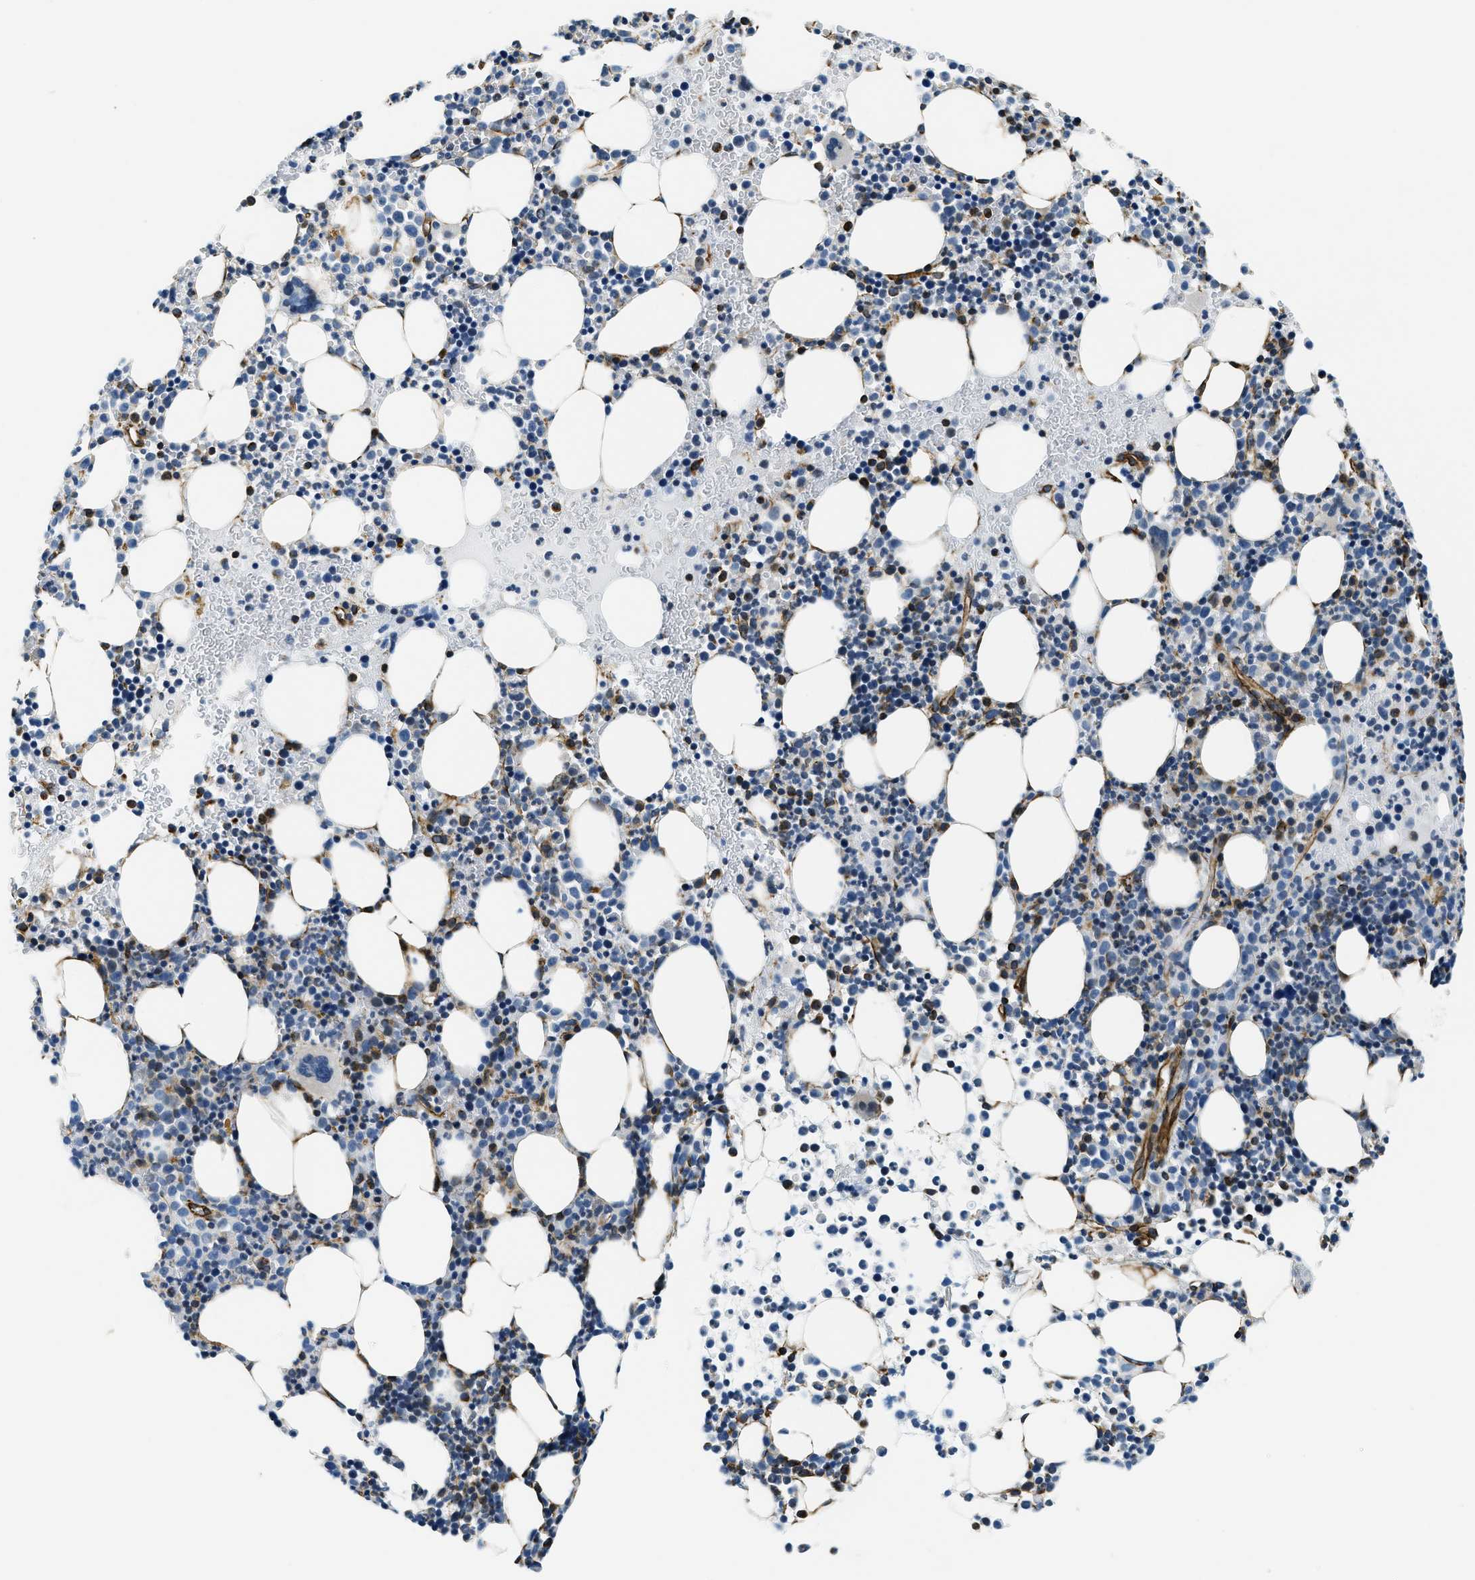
{"staining": {"intensity": "moderate", "quantity": "<25%", "location": "cytoplasmic/membranous"}, "tissue": "bone marrow", "cell_type": "Hematopoietic cells", "image_type": "normal", "snomed": [{"axis": "morphology", "description": "Normal tissue, NOS"}, {"axis": "morphology", "description": "Inflammation, NOS"}, {"axis": "topography", "description": "Bone marrow"}], "caption": "IHC (DAB) staining of unremarkable bone marrow reveals moderate cytoplasmic/membranous protein positivity in approximately <25% of hematopoietic cells. (brown staining indicates protein expression, while blue staining denotes nuclei).", "gene": "GNS", "patient": {"sex": "female", "age": 67}}